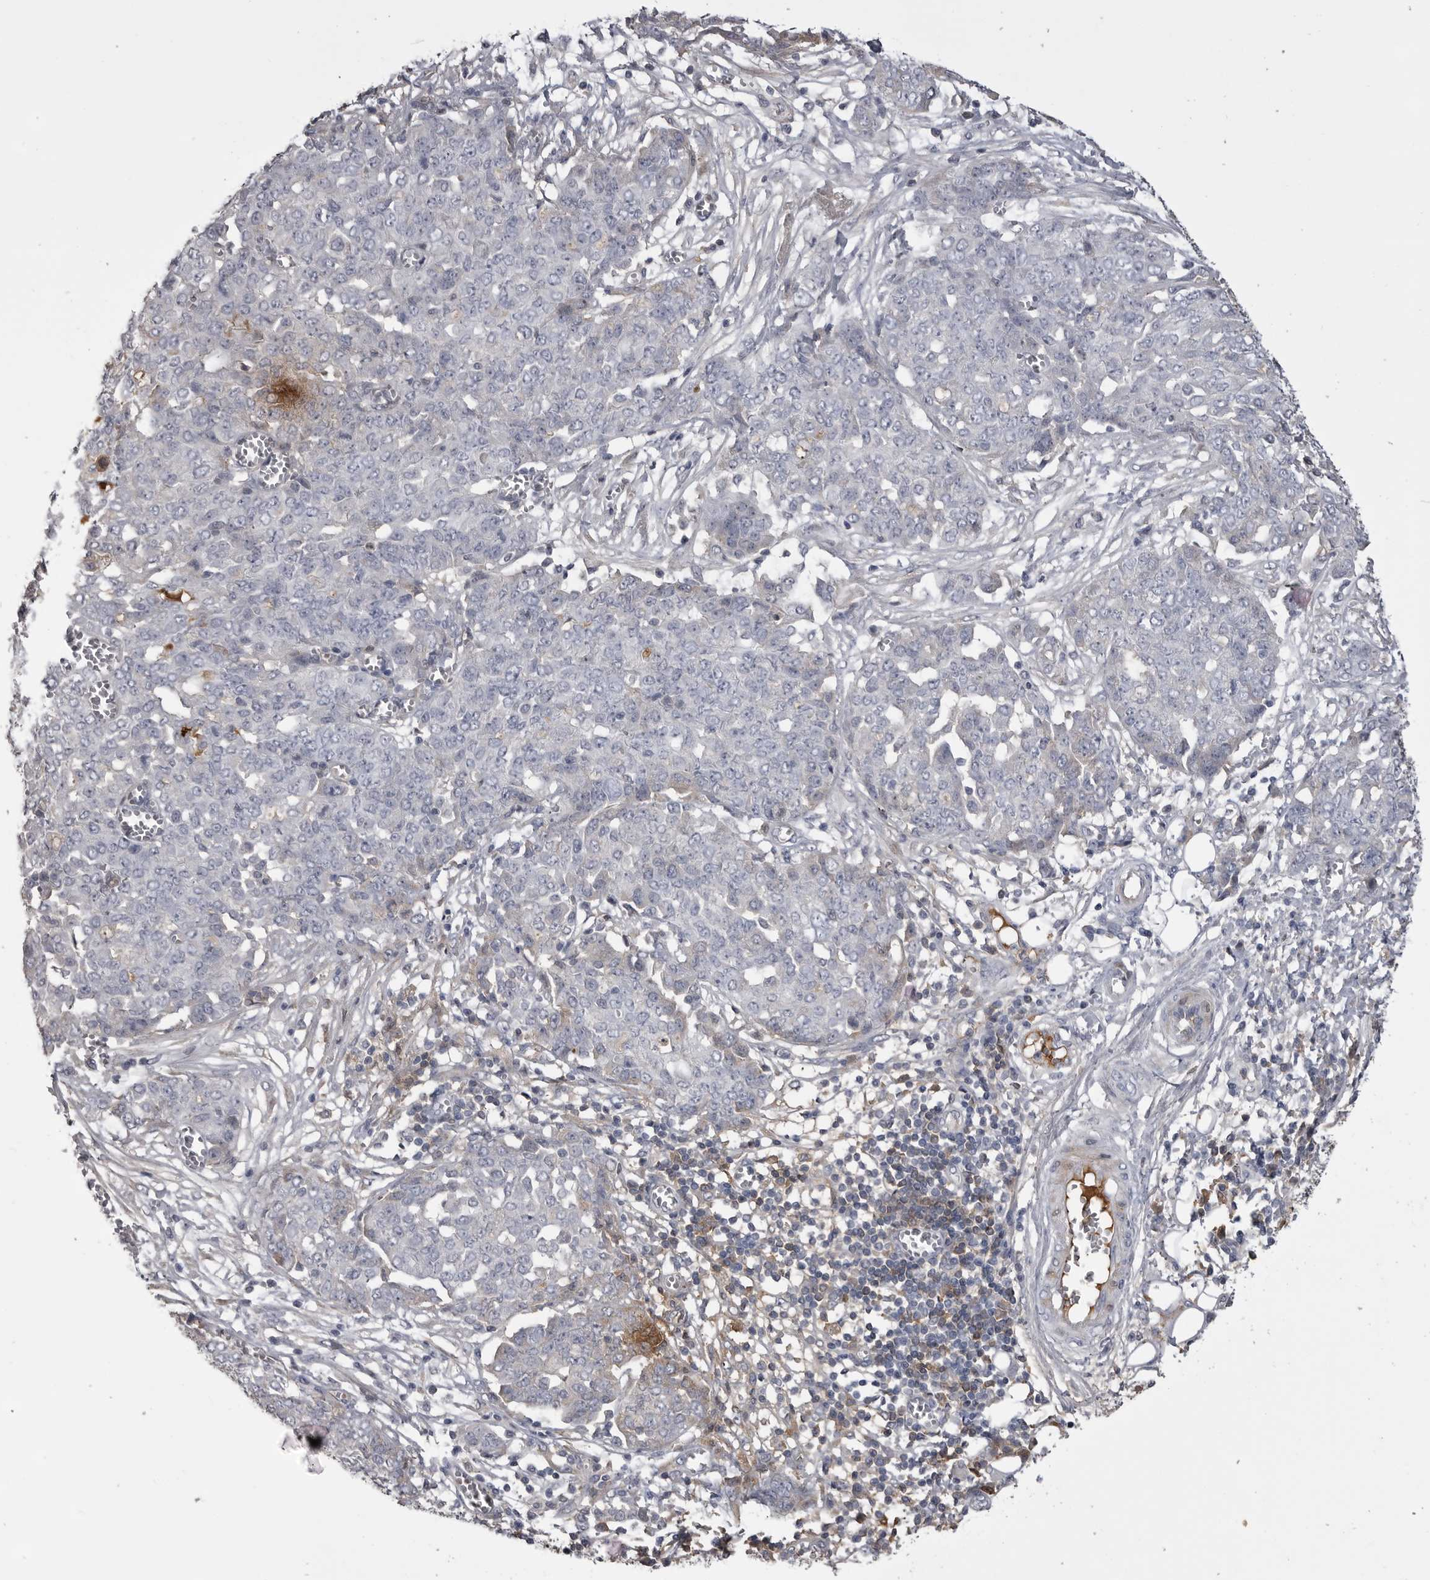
{"staining": {"intensity": "negative", "quantity": "none", "location": "none"}, "tissue": "ovarian cancer", "cell_type": "Tumor cells", "image_type": "cancer", "snomed": [{"axis": "morphology", "description": "Cystadenocarcinoma, serous, NOS"}, {"axis": "topography", "description": "Soft tissue"}, {"axis": "topography", "description": "Ovary"}], "caption": "Immunohistochemical staining of ovarian serous cystadenocarcinoma exhibits no significant expression in tumor cells.", "gene": "AHSG", "patient": {"sex": "female", "age": 57}}